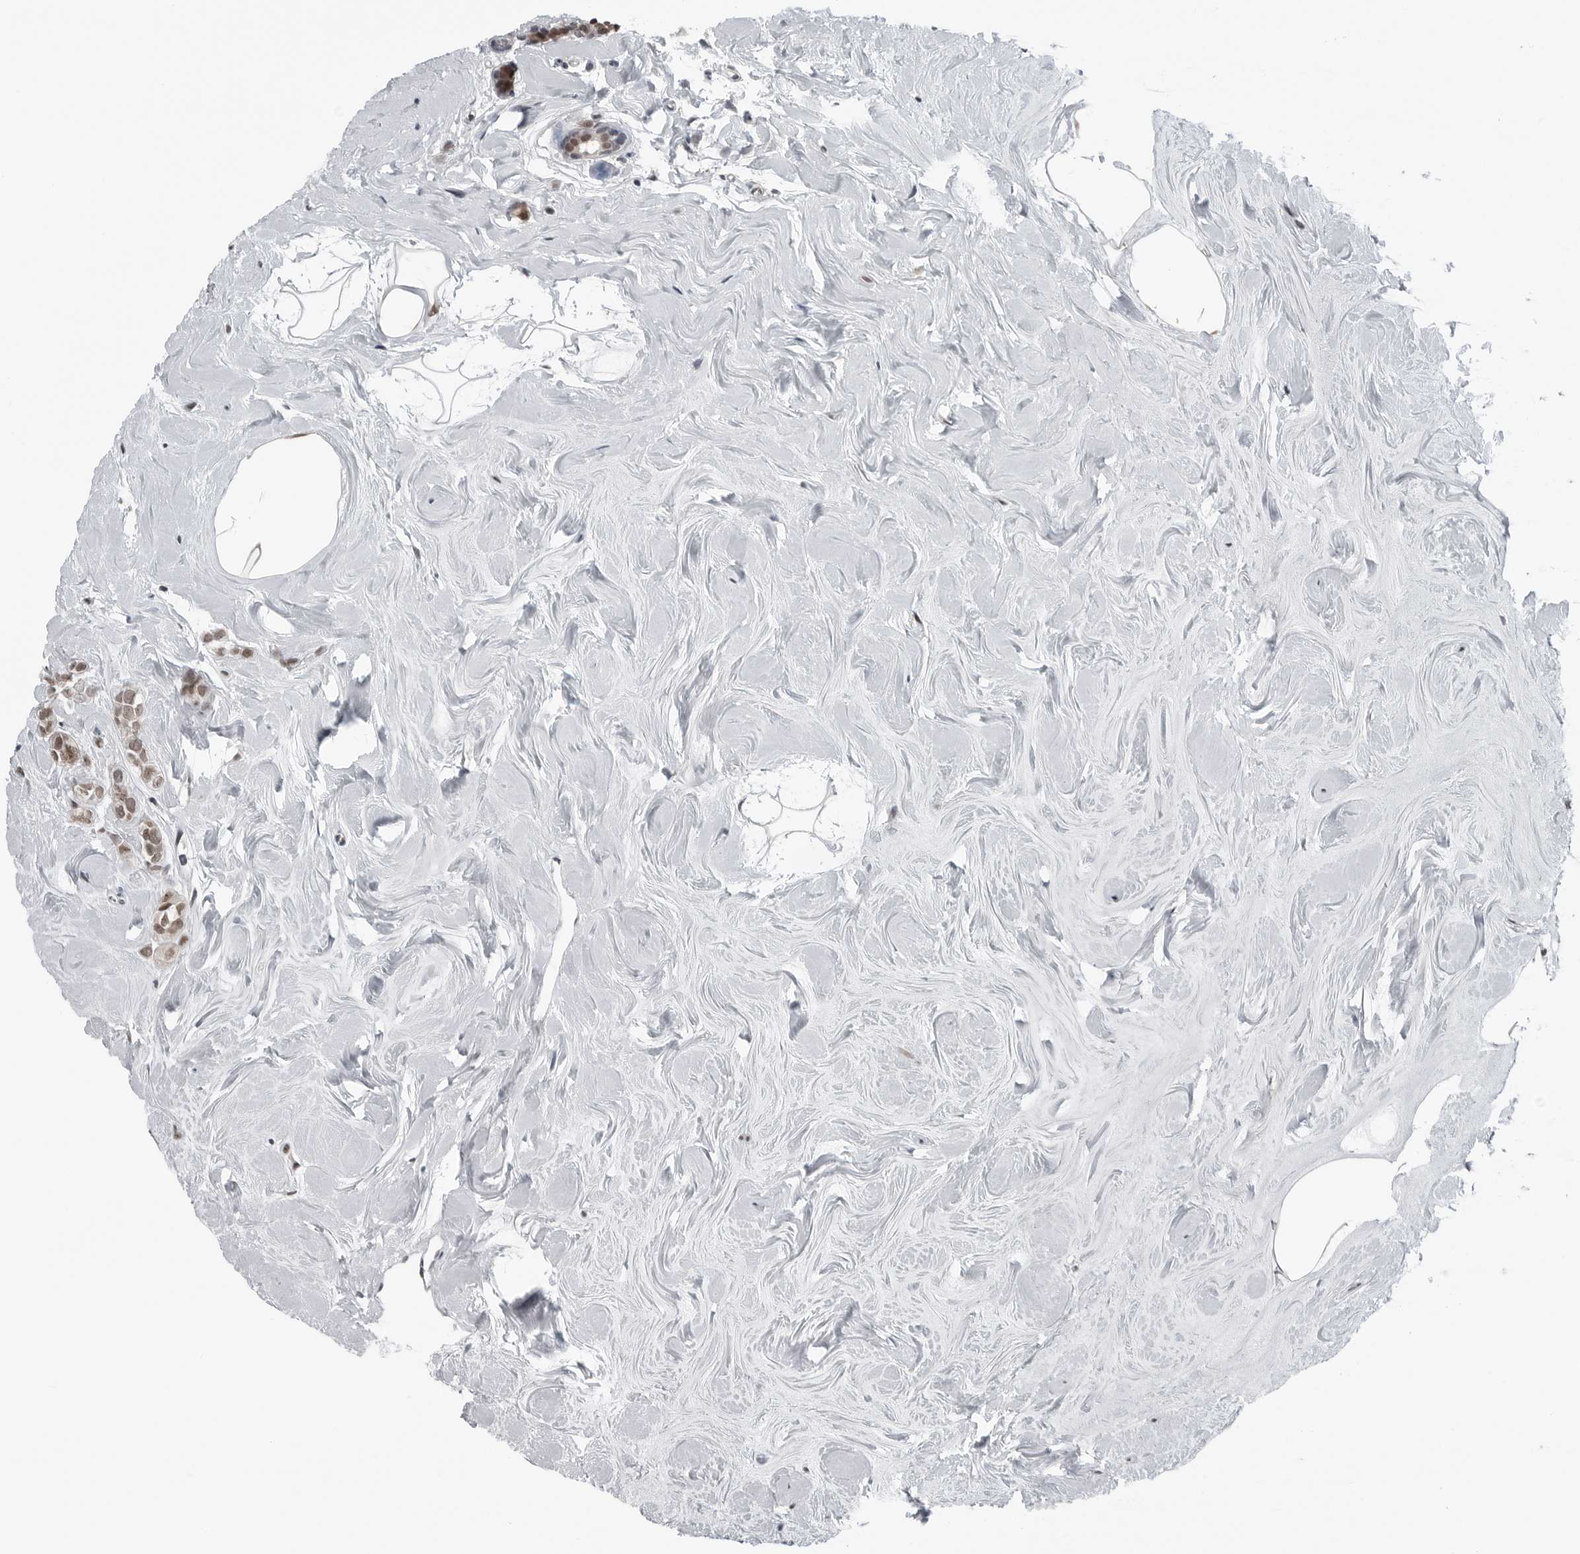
{"staining": {"intensity": "weak", "quantity": ">75%", "location": "nuclear"}, "tissue": "breast cancer", "cell_type": "Tumor cells", "image_type": "cancer", "snomed": [{"axis": "morphology", "description": "Lobular carcinoma"}, {"axis": "topography", "description": "Breast"}], "caption": "Weak nuclear protein positivity is seen in approximately >75% of tumor cells in breast lobular carcinoma.", "gene": "AKR1A1", "patient": {"sex": "female", "age": 47}}